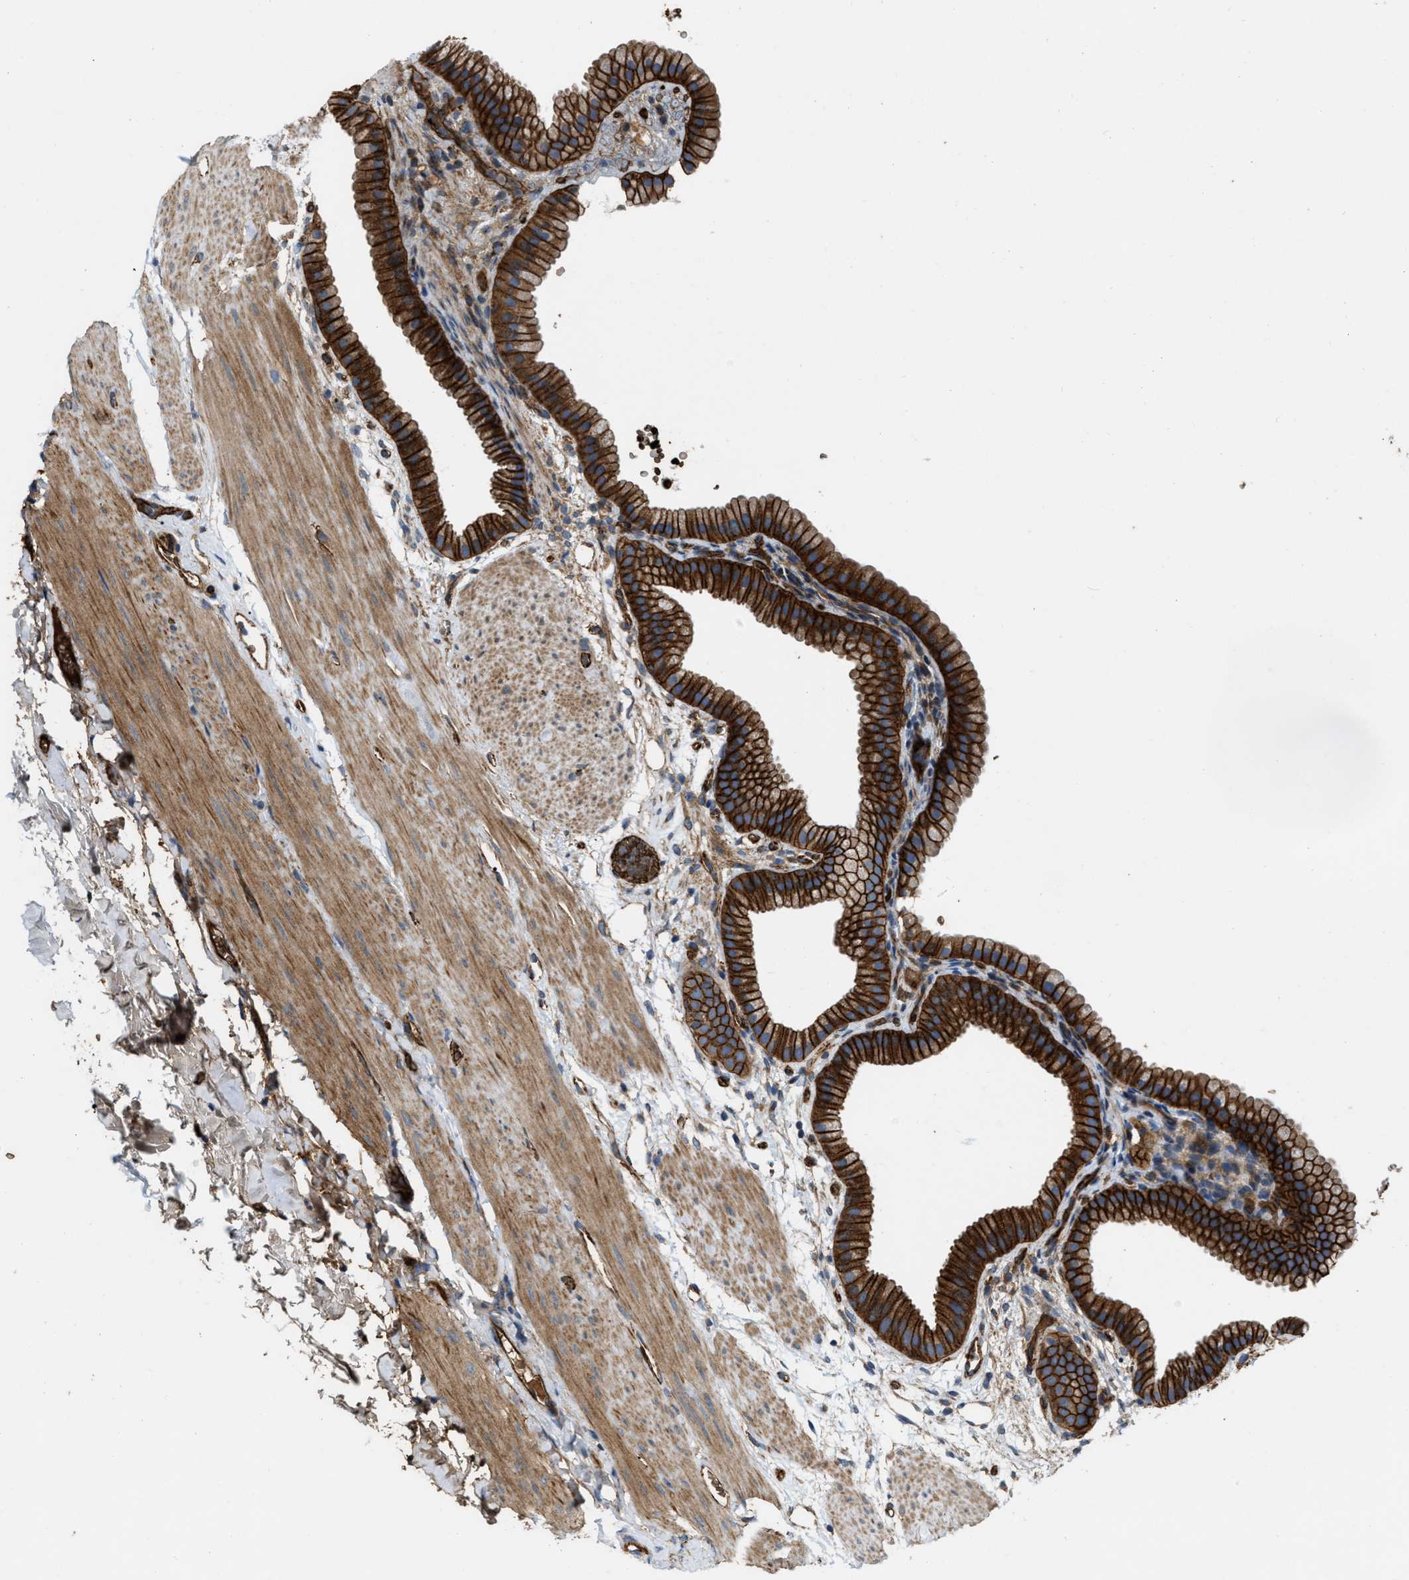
{"staining": {"intensity": "strong", "quantity": ">75%", "location": "cytoplasmic/membranous"}, "tissue": "gallbladder", "cell_type": "Glandular cells", "image_type": "normal", "snomed": [{"axis": "morphology", "description": "Normal tissue, NOS"}, {"axis": "topography", "description": "Gallbladder"}], "caption": "Protein analysis of benign gallbladder displays strong cytoplasmic/membranous positivity in about >75% of glandular cells.", "gene": "ERC1", "patient": {"sex": "female", "age": 64}}